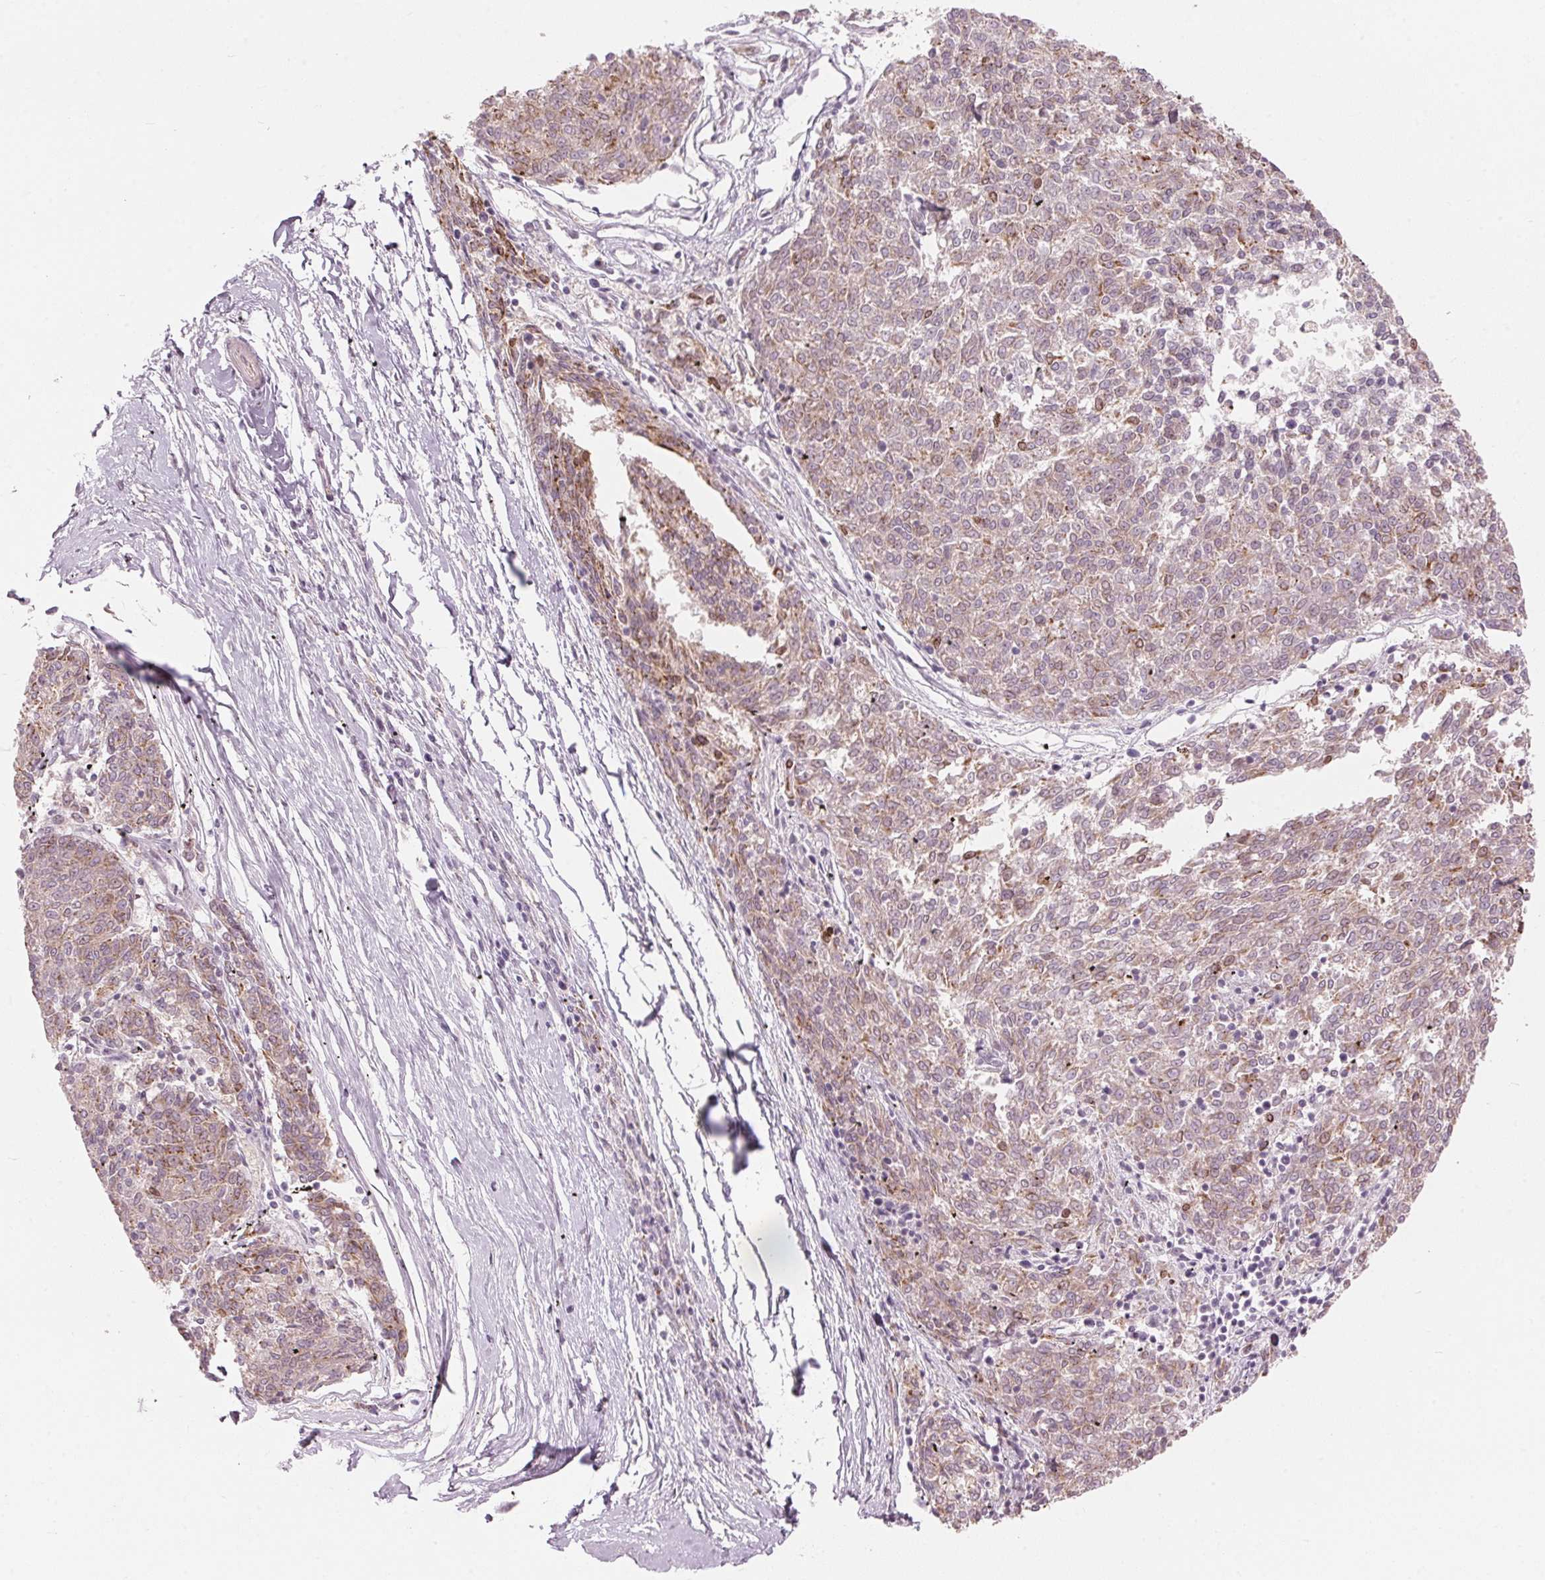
{"staining": {"intensity": "weak", "quantity": "25%-75%", "location": "cytoplasmic/membranous"}, "tissue": "melanoma", "cell_type": "Tumor cells", "image_type": "cancer", "snomed": [{"axis": "morphology", "description": "Malignant melanoma, NOS"}, {"axis": "topography", "description": "Skin"}], "caption": "A histopathology image of malignant melanoma stained for a protein reveals weak cytoplasmic/membranous brown staining in tumor cells.", "gene": "TMED6", "patient": {"sex": "female", "age": 72}}